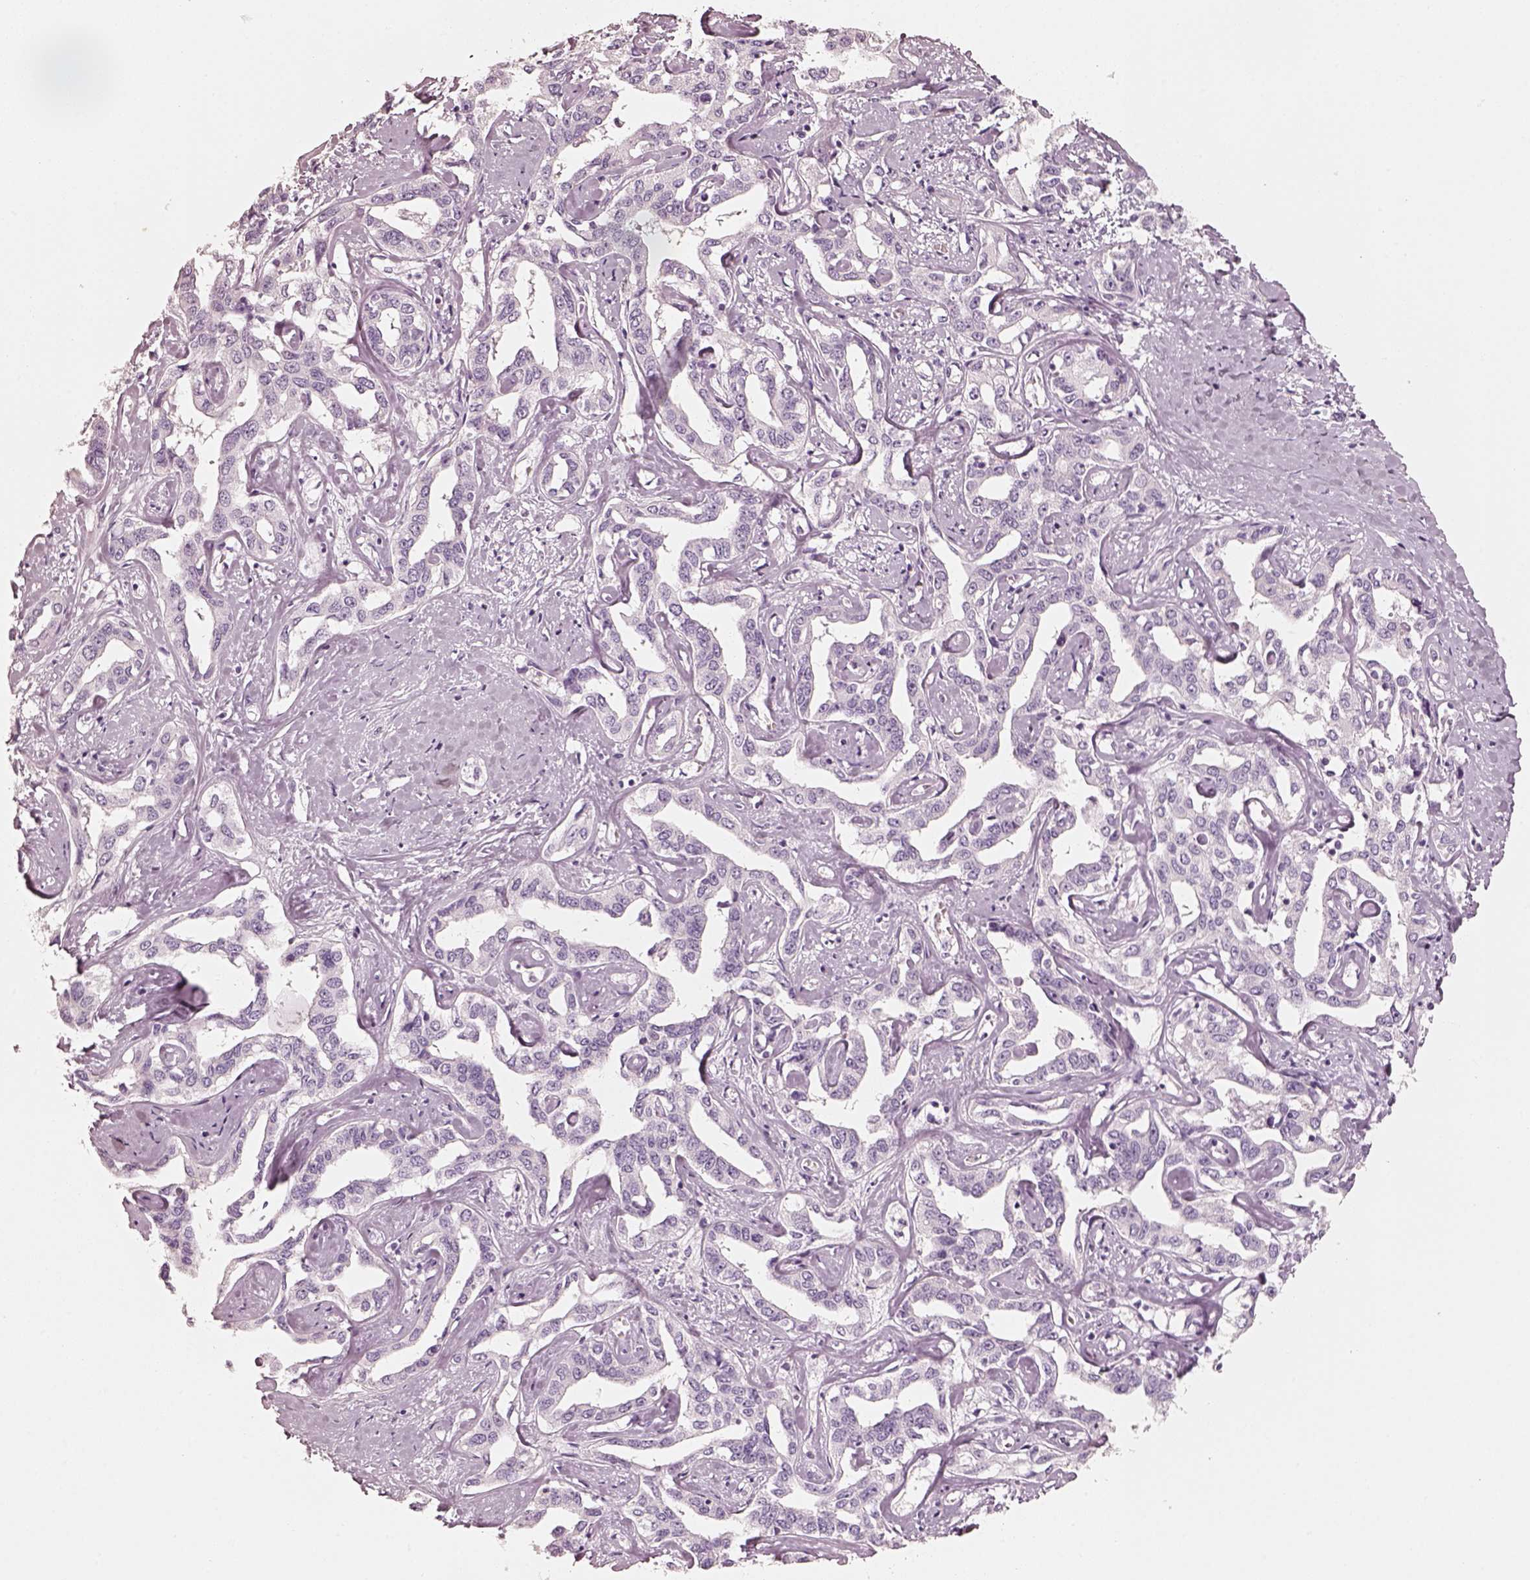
{"staining": {"intensity": "negative", "quantity": "none", "location": "none"}, "tissue": "liver cancer", "cell_type": "Tumor cells", "image_type": "cancer", "snomed": [{"axis": "morphology", "description": "Cholangiocarcinoma"}, {"axis": "topography", "description": "Liver"}], "caption": "Tumor cells show no significant protein expression in liver cancer.", "gene": "R3HDML", "patient": {"sex": "male", "age": 59}}